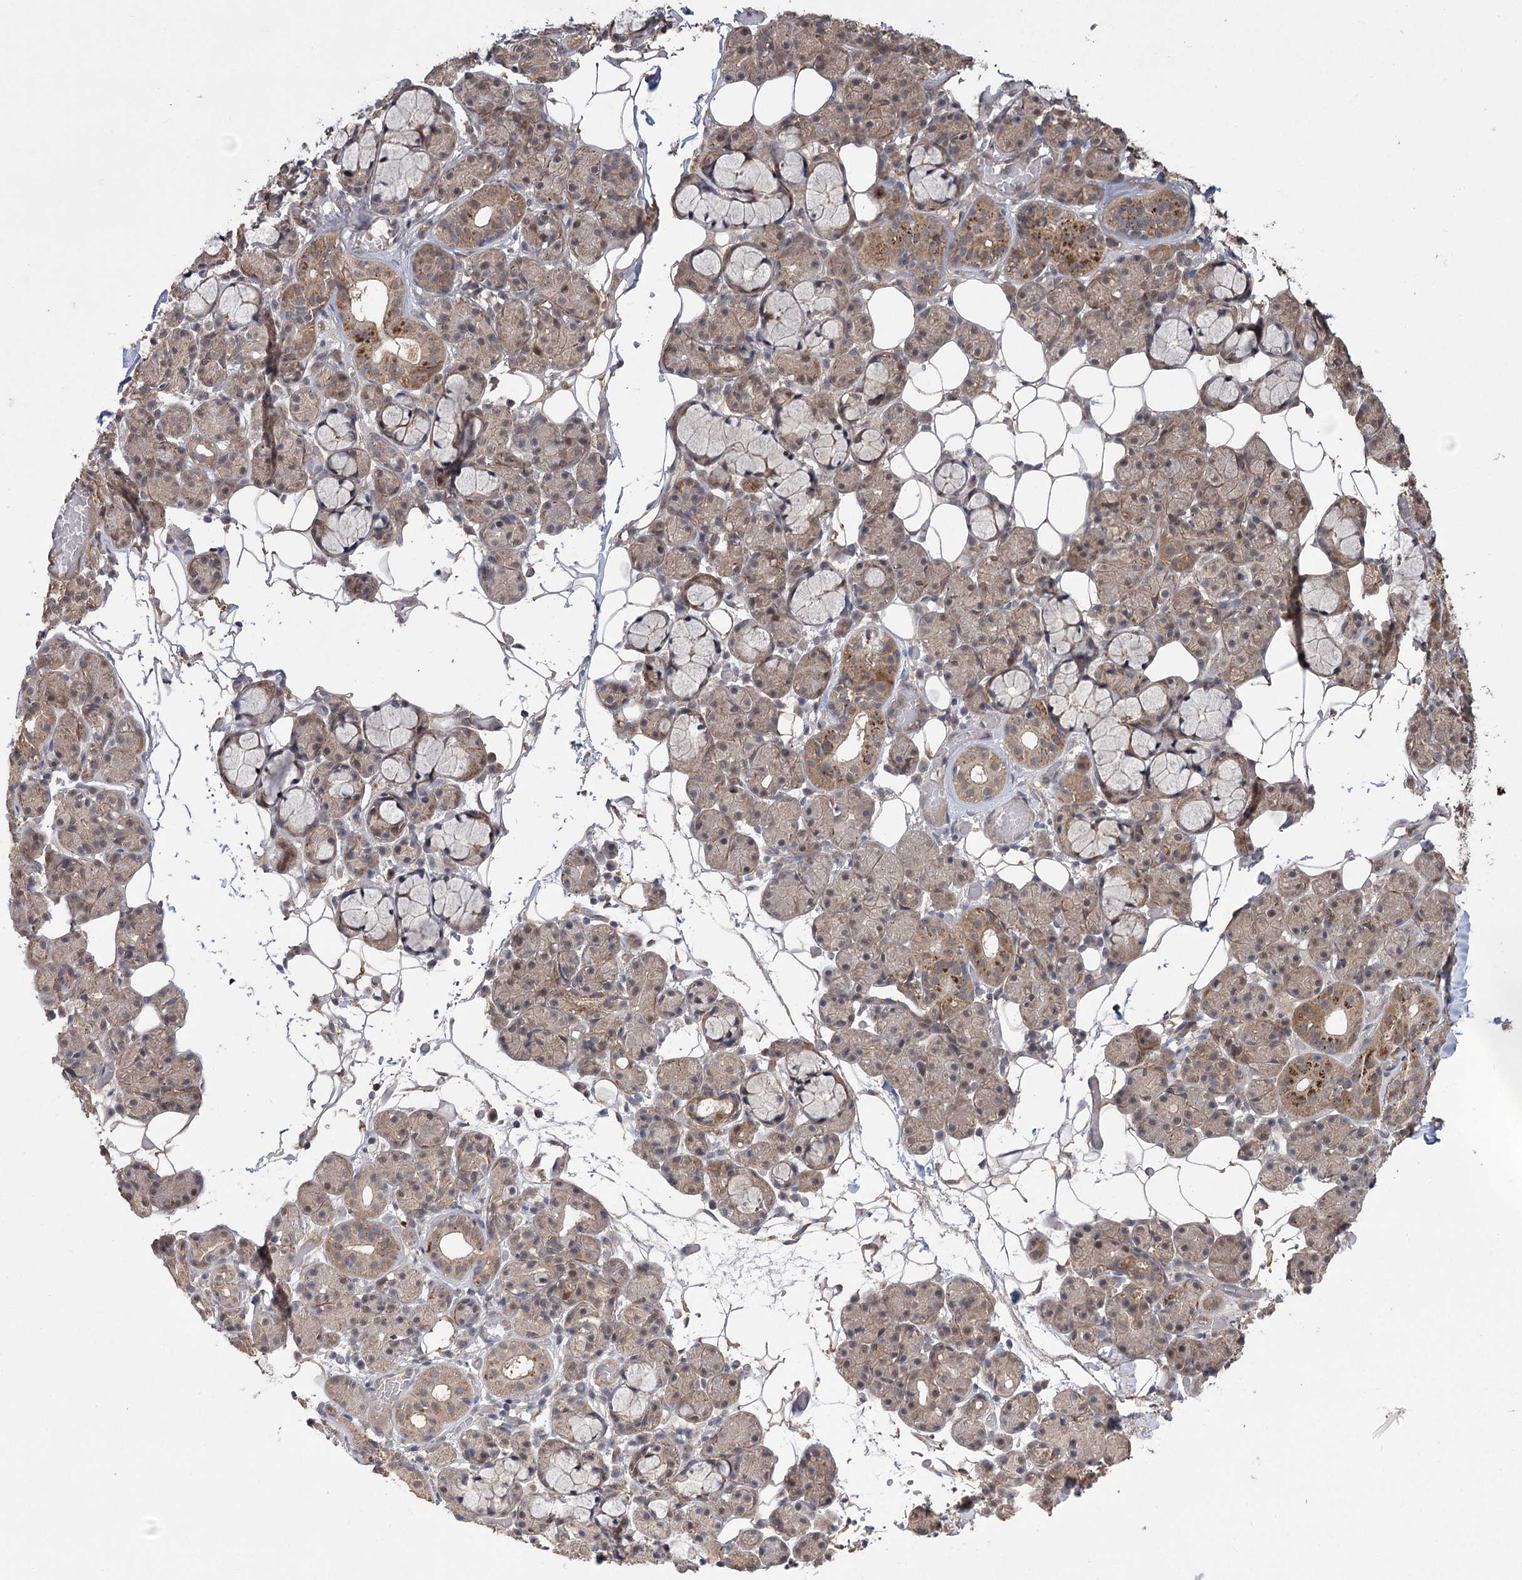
{"staining": {"intensity": "moderate", "quantity": "25%-75%", "location": "cytoplasmic/membranous"}, "tissue": "salivary gland", "cell_type": "Glandular cells", "image_type": "normal", "snomed": [{"axis": "morphology", "description": "Normal tissue, NOS"}, {"axis": "topography", "description": "Salivary gland"}], "caption": "A high-resolution image shows immunohistochemistry staining of unremarkable salivary gland, which shows moderate cytoplasmic/membranous positivity in about 25%-75% of glandular cells. (Brightfield microscopy of DAB IHC at high magnification).", "gene": "TENM2", "patient": {"sex": "male", "age": 63}}